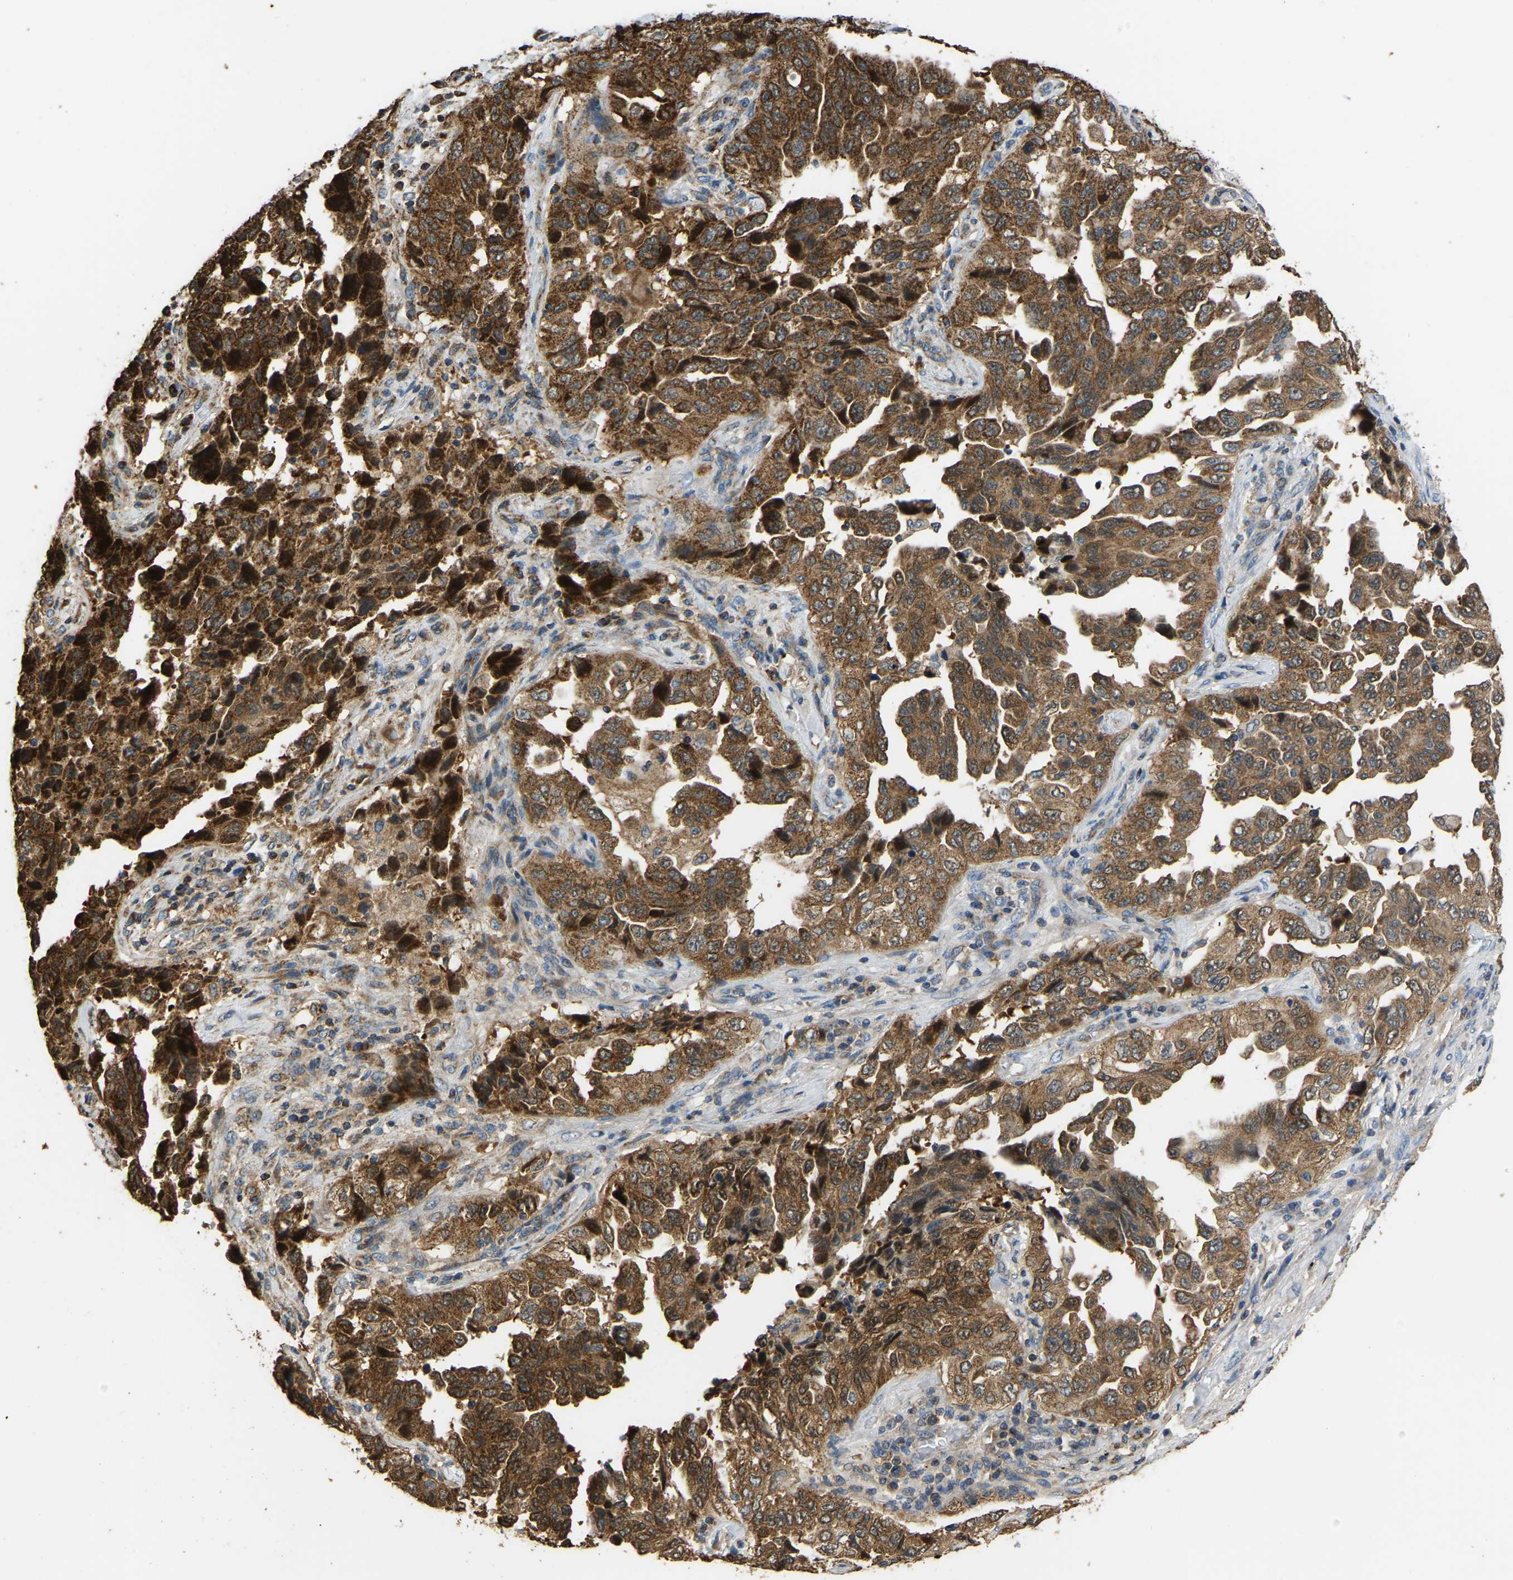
{"staining": {"intensity": "strong", "quantity": ">75%", "location": "cytoplasmic/membranous"}, "tissue": "lung cancer", "cell_type": "Tumor cells", "image_type": "cancer", "snomed": [{"axis": "morphology", "description": "Adenocarcinoma, NOS"}, {"axis": "topography", "description": "Lung"}], "caption": "Immunohistochemistry (DAB (3,3'-diaminobenzidine)) staining of human adenocarcinoma (lung) shows strong cytoplasmic/membranous protein staining in about >75% of tumor cells.", "gene": "TUFM", "patient": {"sex": "female", "age": 51}}